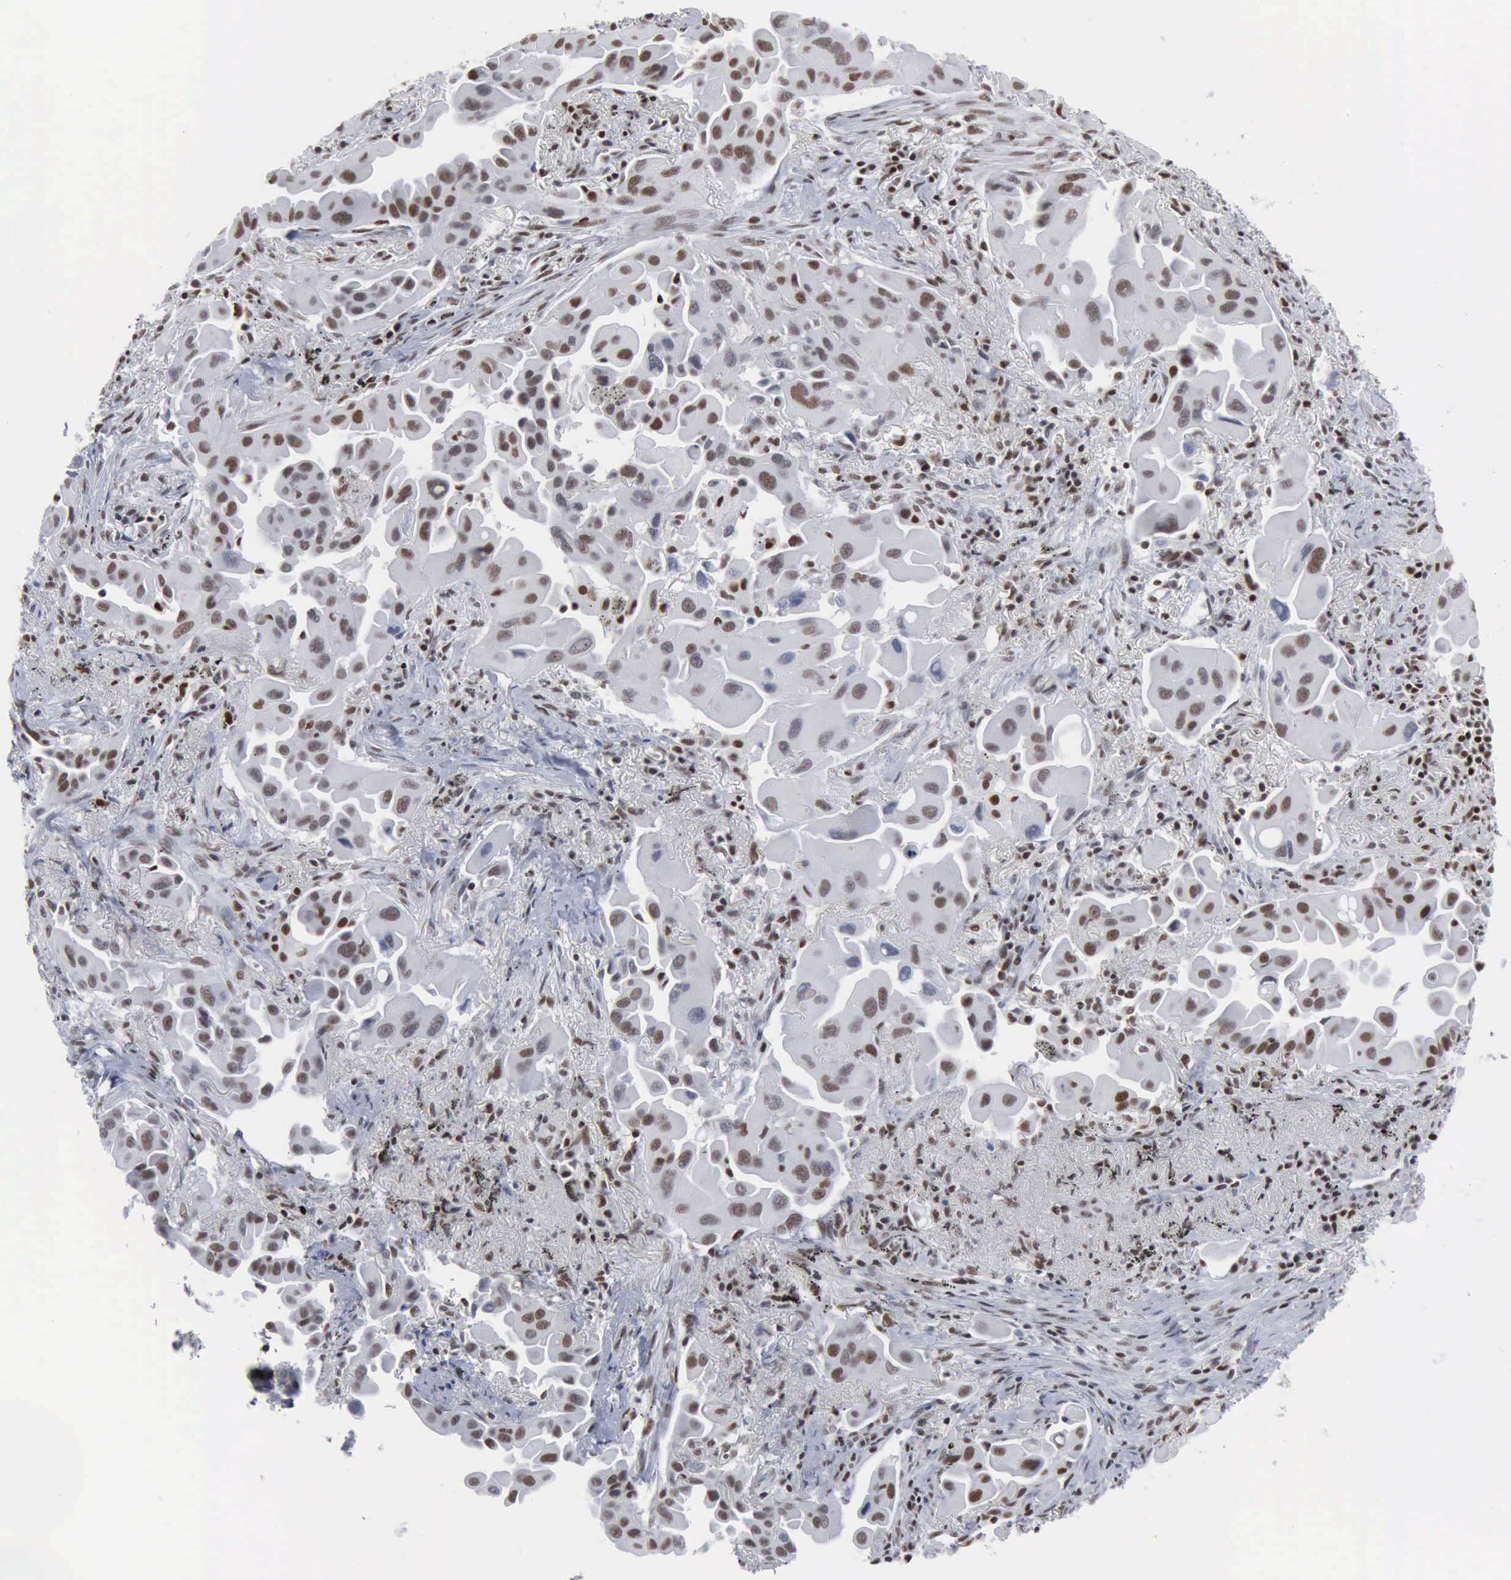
{"staining": {"intensity": "moderate", "quantity": ">75%", "location": "nuclear"}, "tissue": "lung cancer", "cell_type": "Tumor cells", "image_type": "cancer", "snomed": [{"axis": "morphology", "description": "Adenocarcinoma, NOS"}, {"axis": "topography", "description": "Lung"}], "caption": "Lung cancer (adenocarcinoma) stained for a protein exhibits moderate nuclear positivity in tumor cells. (DAB (3,3'-diaminobenzidine) = brown stain, brightfield microscopy at high magnification).", "gene": "XPA", "patient": {"sex": "male", "age": 68}}